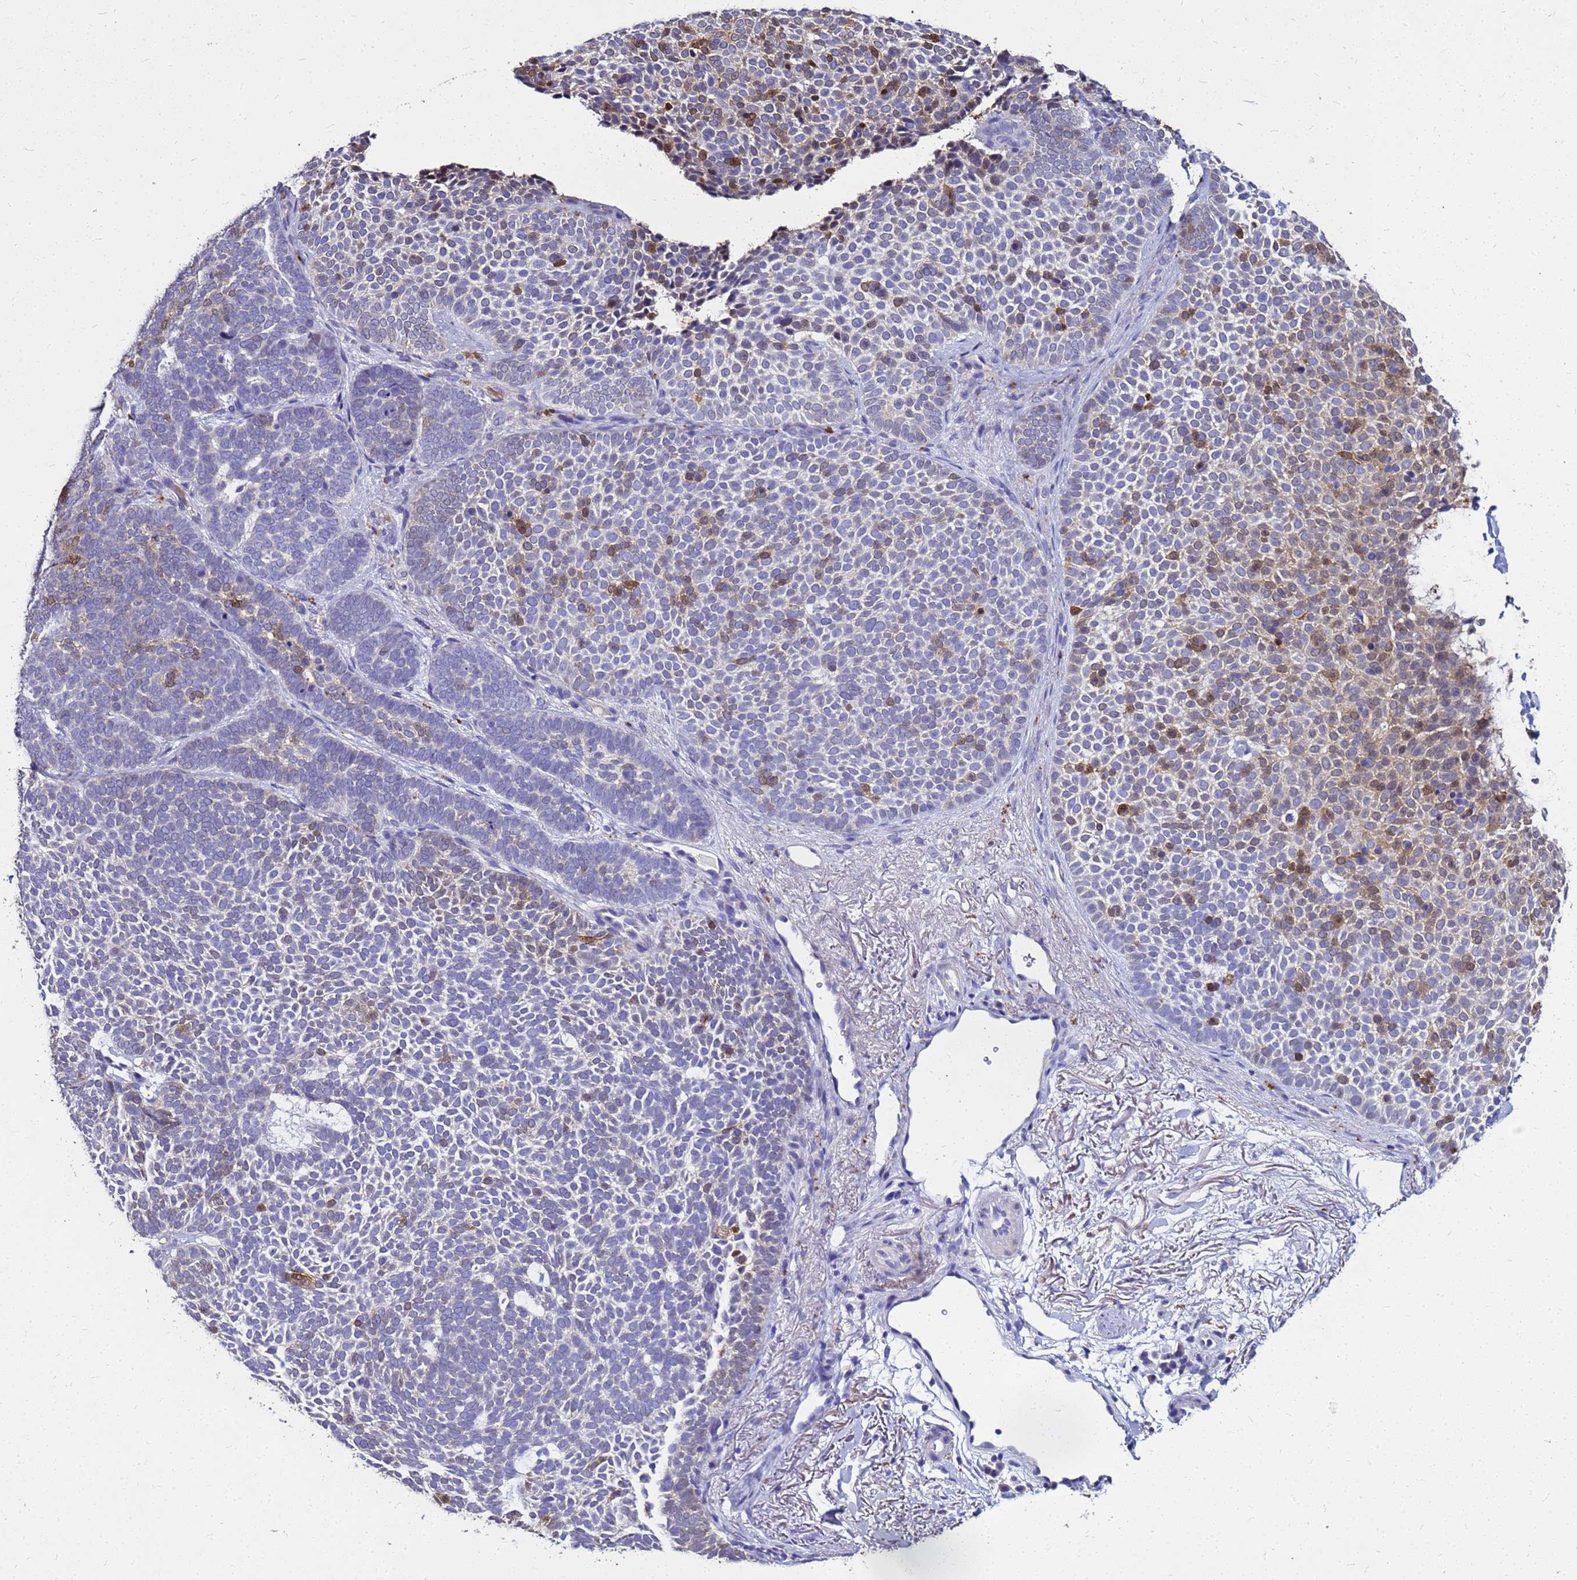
{"staining": {"intensity": "weak", "quantity": "<25%", "location": "cytoplasmic/membranous"}, "tissue": "skin cancer", "cell_type": "Tumor cells", "image_type": "cancer", "snomed": [{"axis": "morphology", "description": "Basal cell carcinoma"}, {"axis": "topography", "description": "Skin"}], "caption": "Immunohistochemistry (IHC) of basal cell carcinoma (skin) displays no expression in tumor cells.", "gene": "S100A2", "patient": {"sex": "female", "age": 77}}